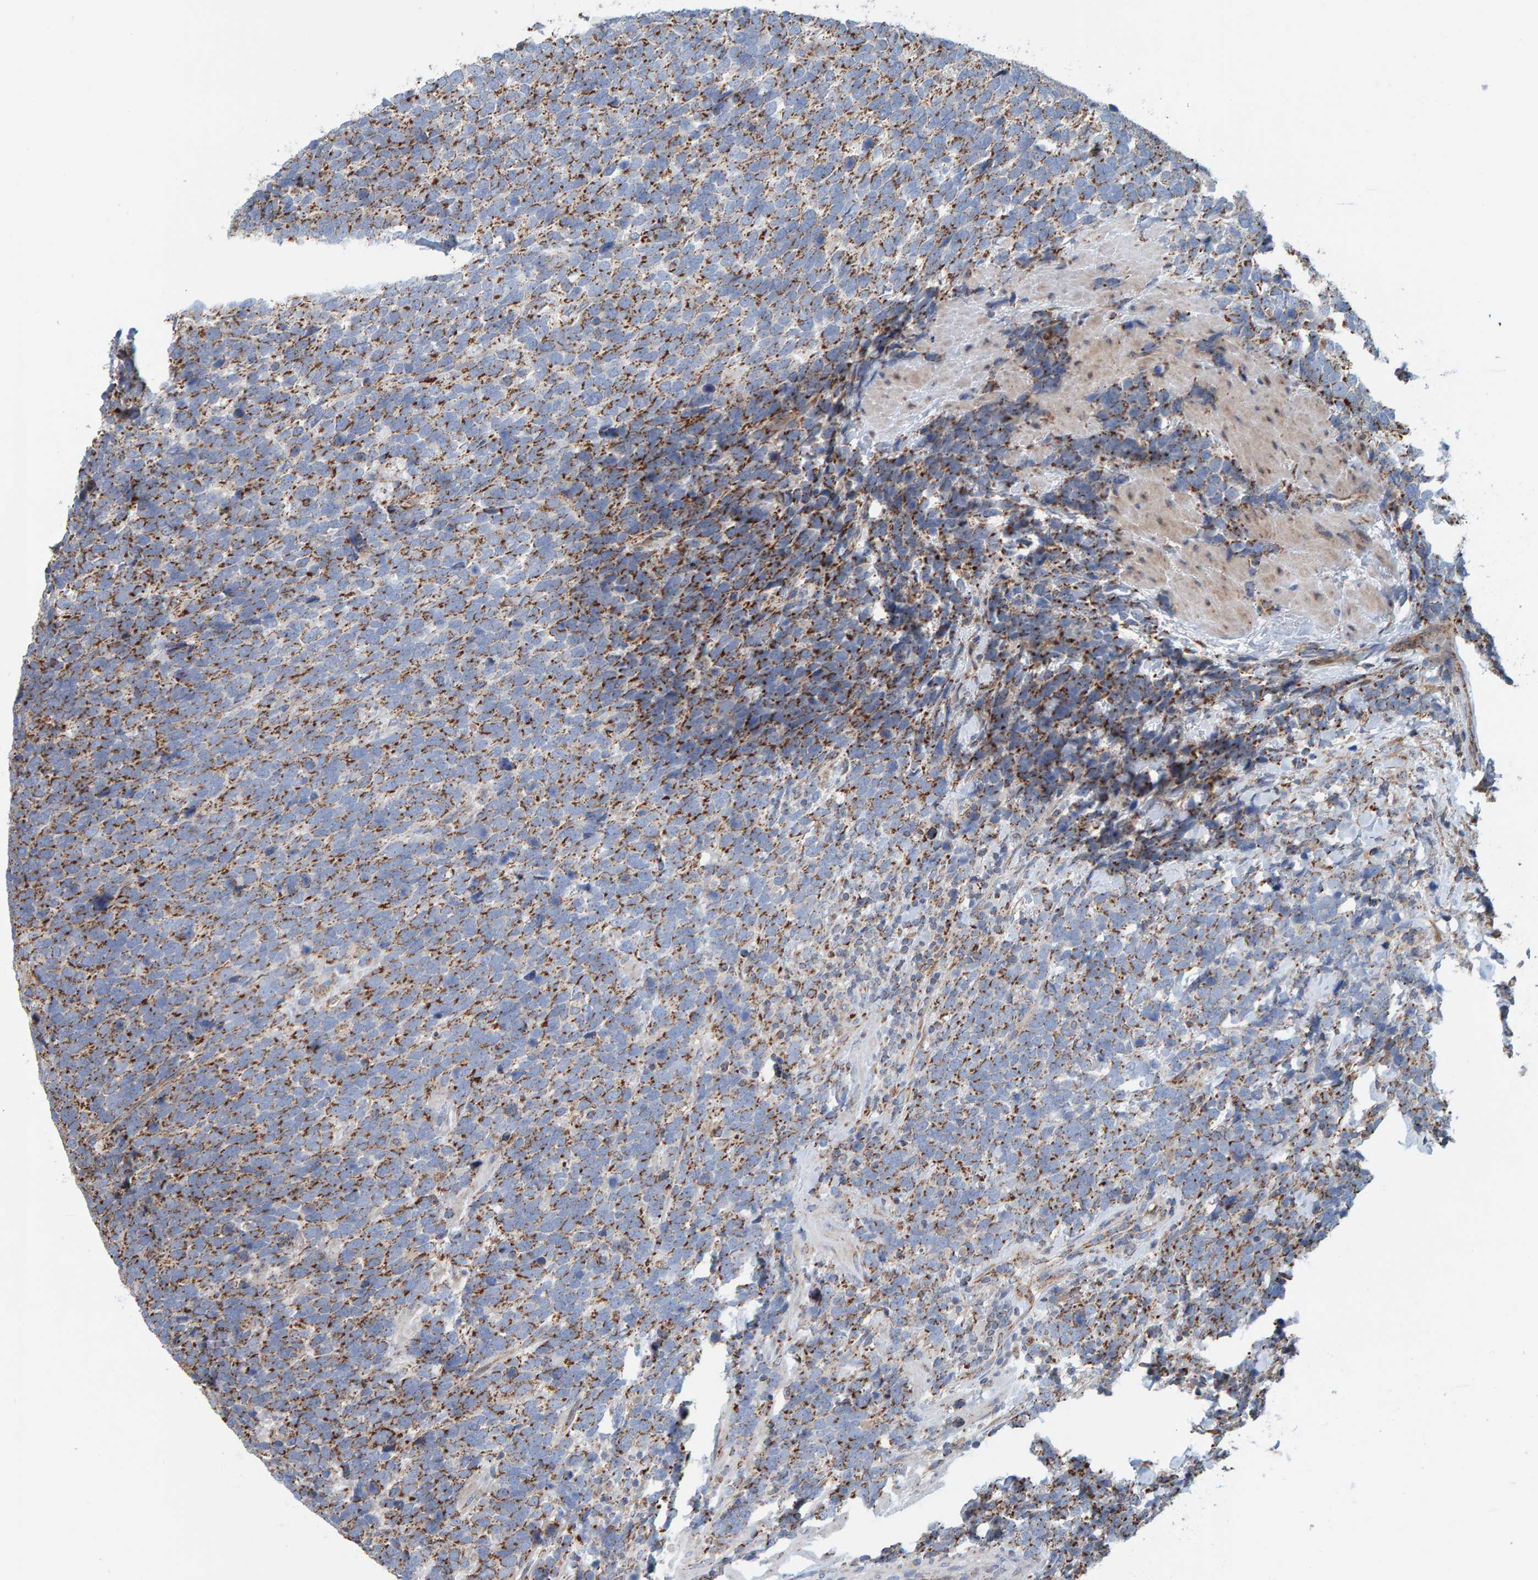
{"staining": {"intensity": "moderate", "quantity": ">75%", "location": "cytoplasmic/membranous"}, "tissue": "urothelial cancer", "cell_type": "Tumor cells", "image_type": "cancer", "snomed": [{"axis": "morphology", "description": "Urothelial carcinoma, High grade"}, {"axis": "topography", "description": "Urinary bladder"}], "caption": "High-grade urothelial carcinoma stained with immunohistochemistry (IHC) shows moderate cytoplasmic/membranous expression in approximately >75% of tumor cells. Using DAB (brown) and hematoxylin (blue) stains, captured at high magnification using brightfield microscopy.", "gene": "MRPL45", "patient": {"sex": "female", "age": 82}}